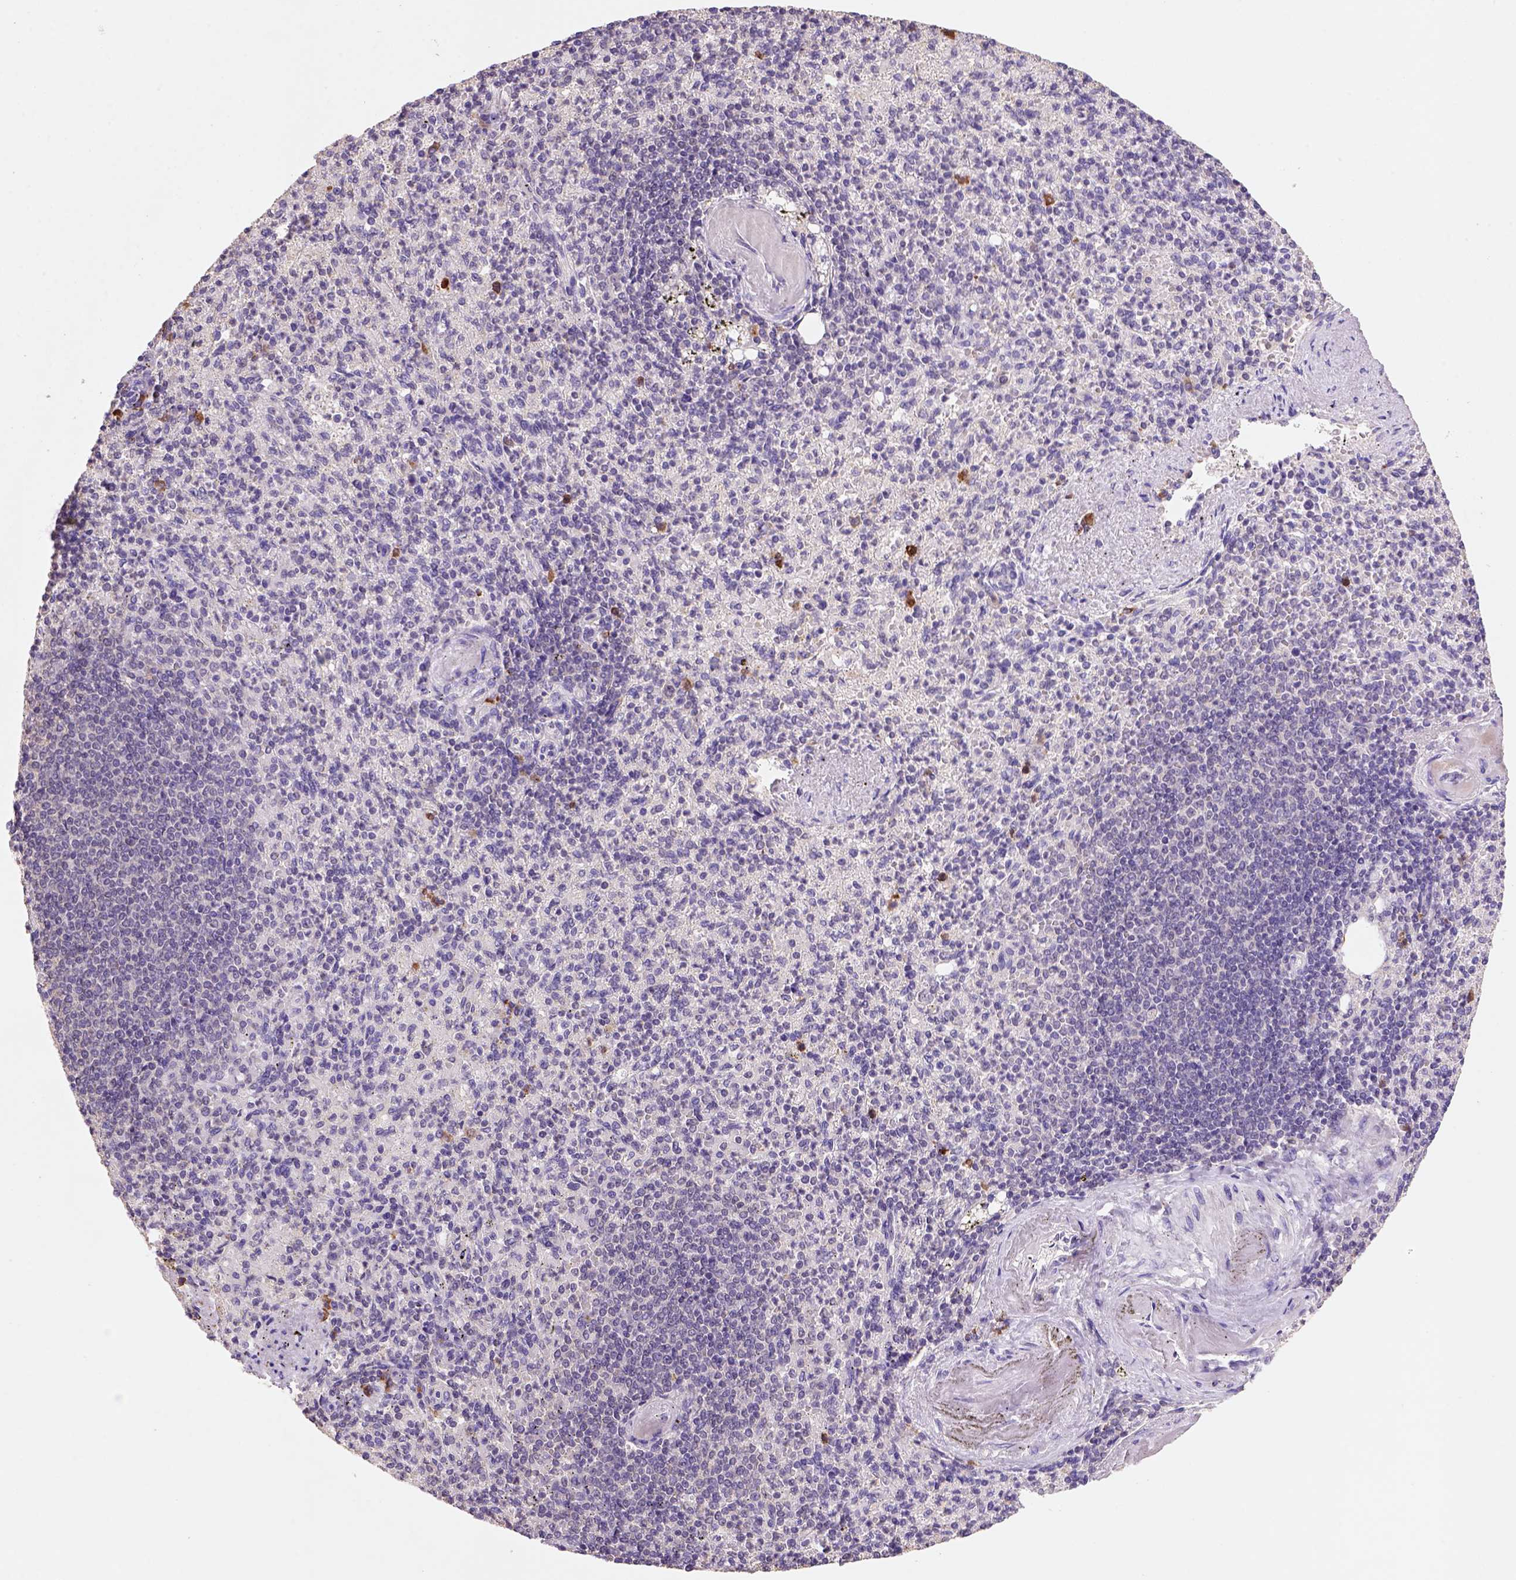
{"staining": {"intensity": "moderate", "quantity": "<25%", "location": "cytoplasmic/membranous,nuclear"}, "tissue": "spleen", "cell_type": "Cells in red pulp", "image_type": "normal", "snomed": [{"axis": "morphology", "description": "Normal tissue, NOS"}, {"axis": "topography", "description": "Spleen"}], "caption": "A low amount of moderate cytoplasmic/membranous,nuclear staining is present in approximately <25% of cells in red pulp in unremarkable spleen. The staining was performed using DAB (3,3'-diaminobenzidine) to visualize the protein expression in brown, while the nuclei were stained in blue with hematoxylin (Magnification: 20x).", "gene": "SCML4", "patient": {"sex": "female", "age": 74}}